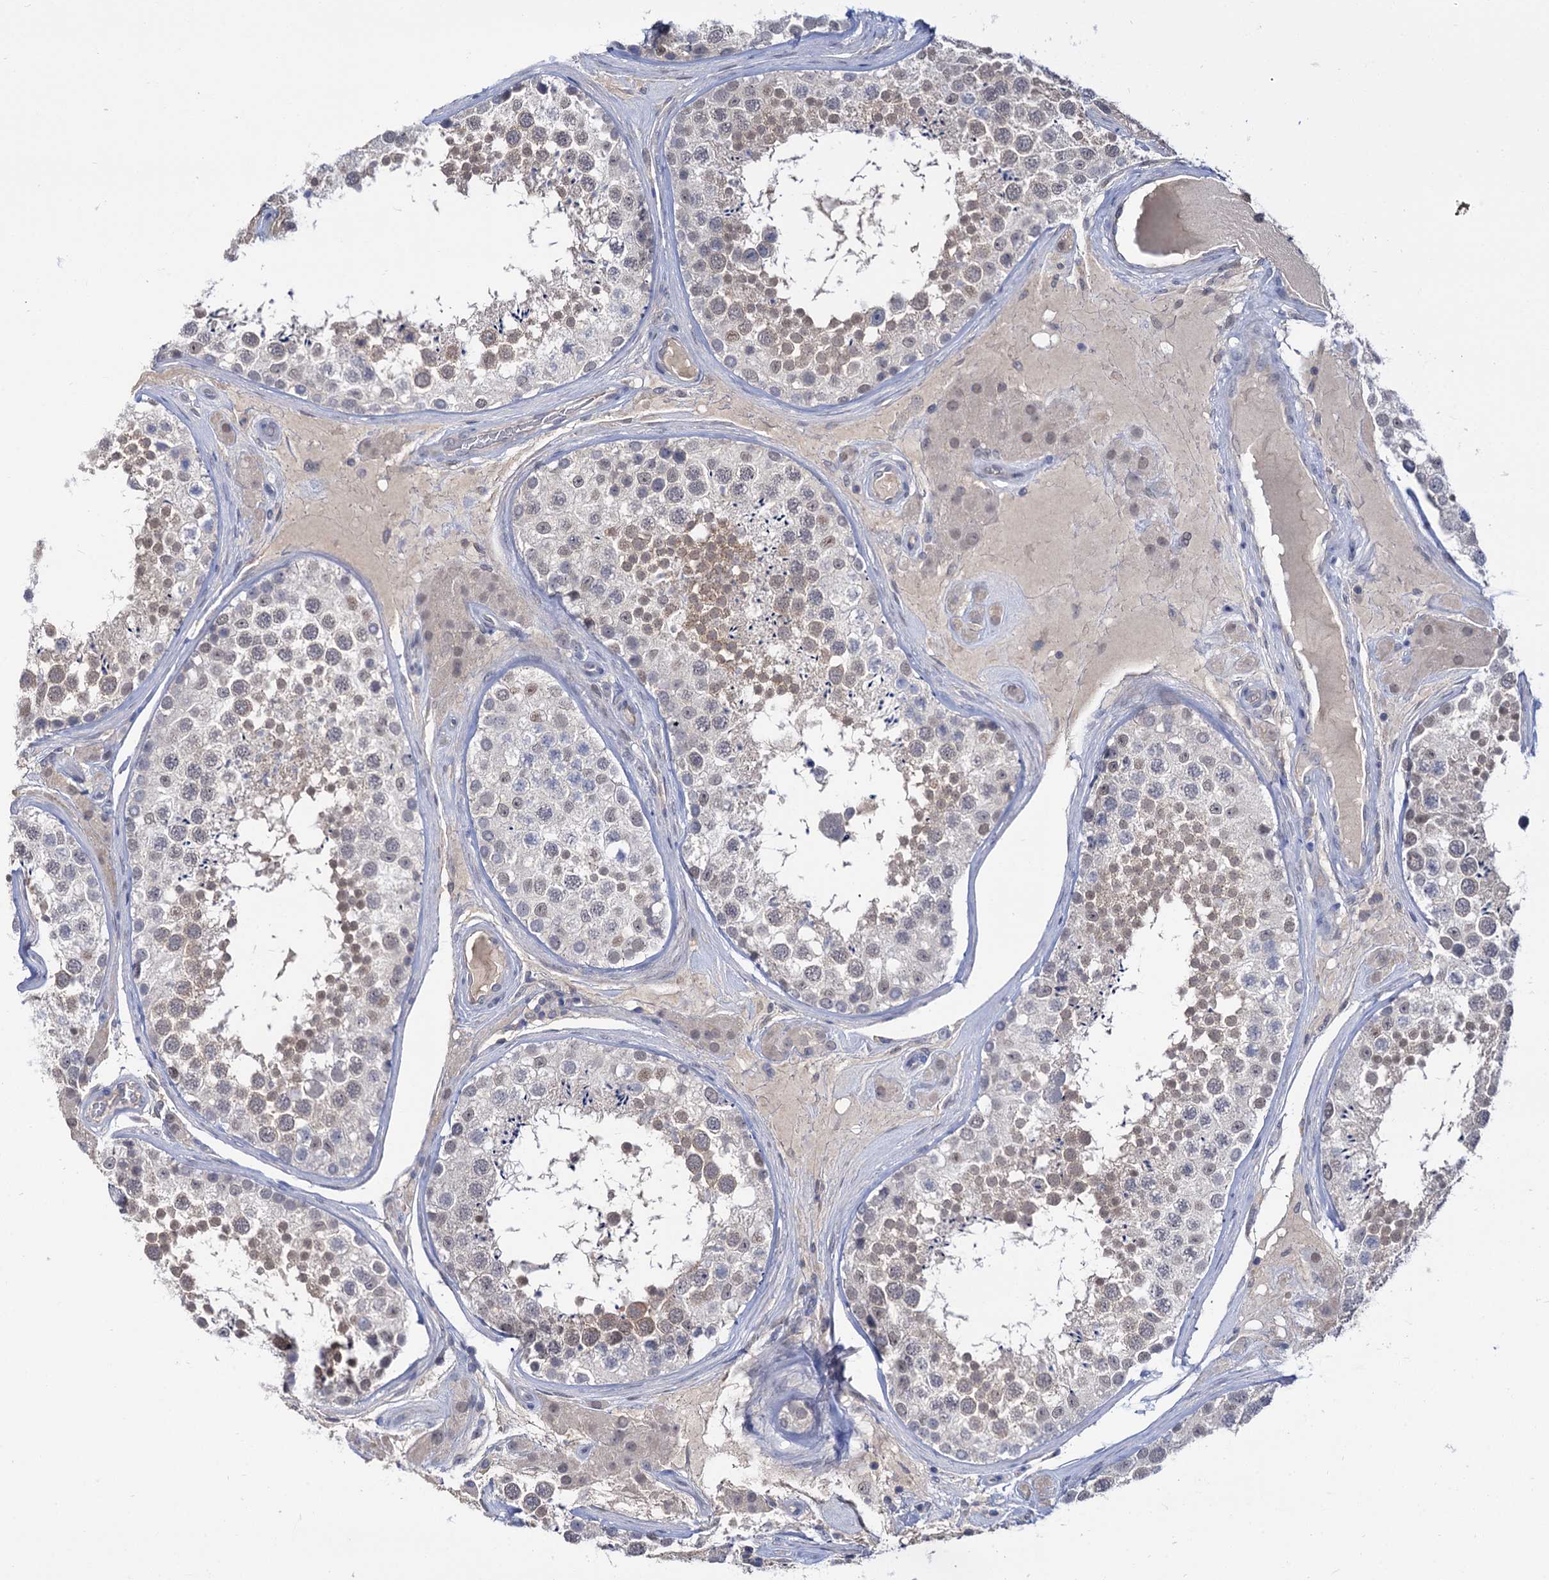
{"staining": {"intensity": "weak", "quantity": "25%-75%", "location": "cytoplasmic/membranous,nuclear"}, "tissue": "testis", "cell_type": "Cells in seminiferous ducts", "image_type": "normal", "snomed": [{"axis": "morphology", "description": "Normal tissue, NOS"}, {"axis": "topography", "description": "Testis"}], "caption": "Immunohistochemical staining of unremarkable testis reveals low levels of weak cytoplasmic/membranous,nuclear expression in approximately 25%-75% of cells in seminiferous ducts. Using DAB (3,3'-diaminobenzidine) (brown) and hematoxylin (blue) stains, captured at high magnification using brightfield microscopy.", "gene": "NEK10", "patient": {"sex": "male", "age": 46}}